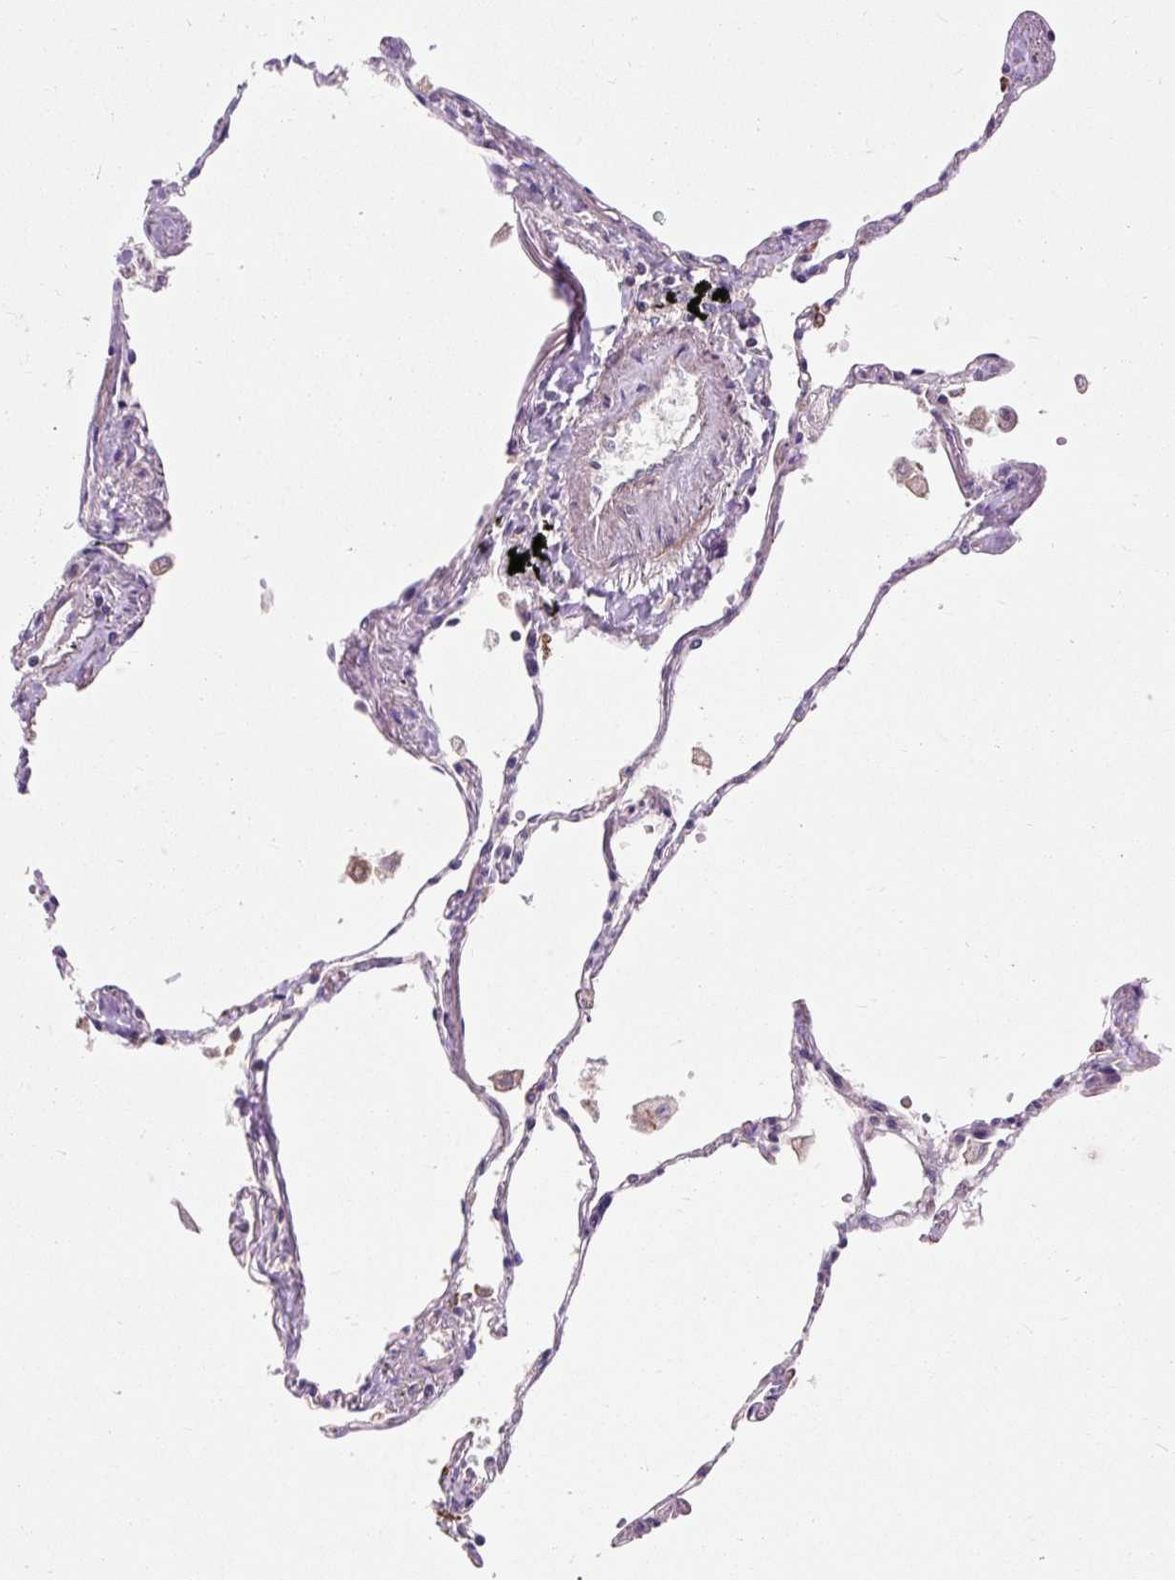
{"staining": {"intensity": "strong", "quantity": "25%-75%", "location": "cytoplasmic/membranous"}, "tissue": "lung", "cell_type": "Alveolar cells", "image_type": "normal", "snomed": [{"axis": "morphology", "description": "Normal tissue, NOS"}, {"axis": "topography", "description": "Lung"}], "caption": "Protein positivity by IHC shows strong cytoplasmic/membranous expression in about 25%-75% of alveolar cells in unremarkable lung. Nuclei are stained in blue.", "gene": "PRIMPOL", "patient": {"sex": "female", "age": 67}}